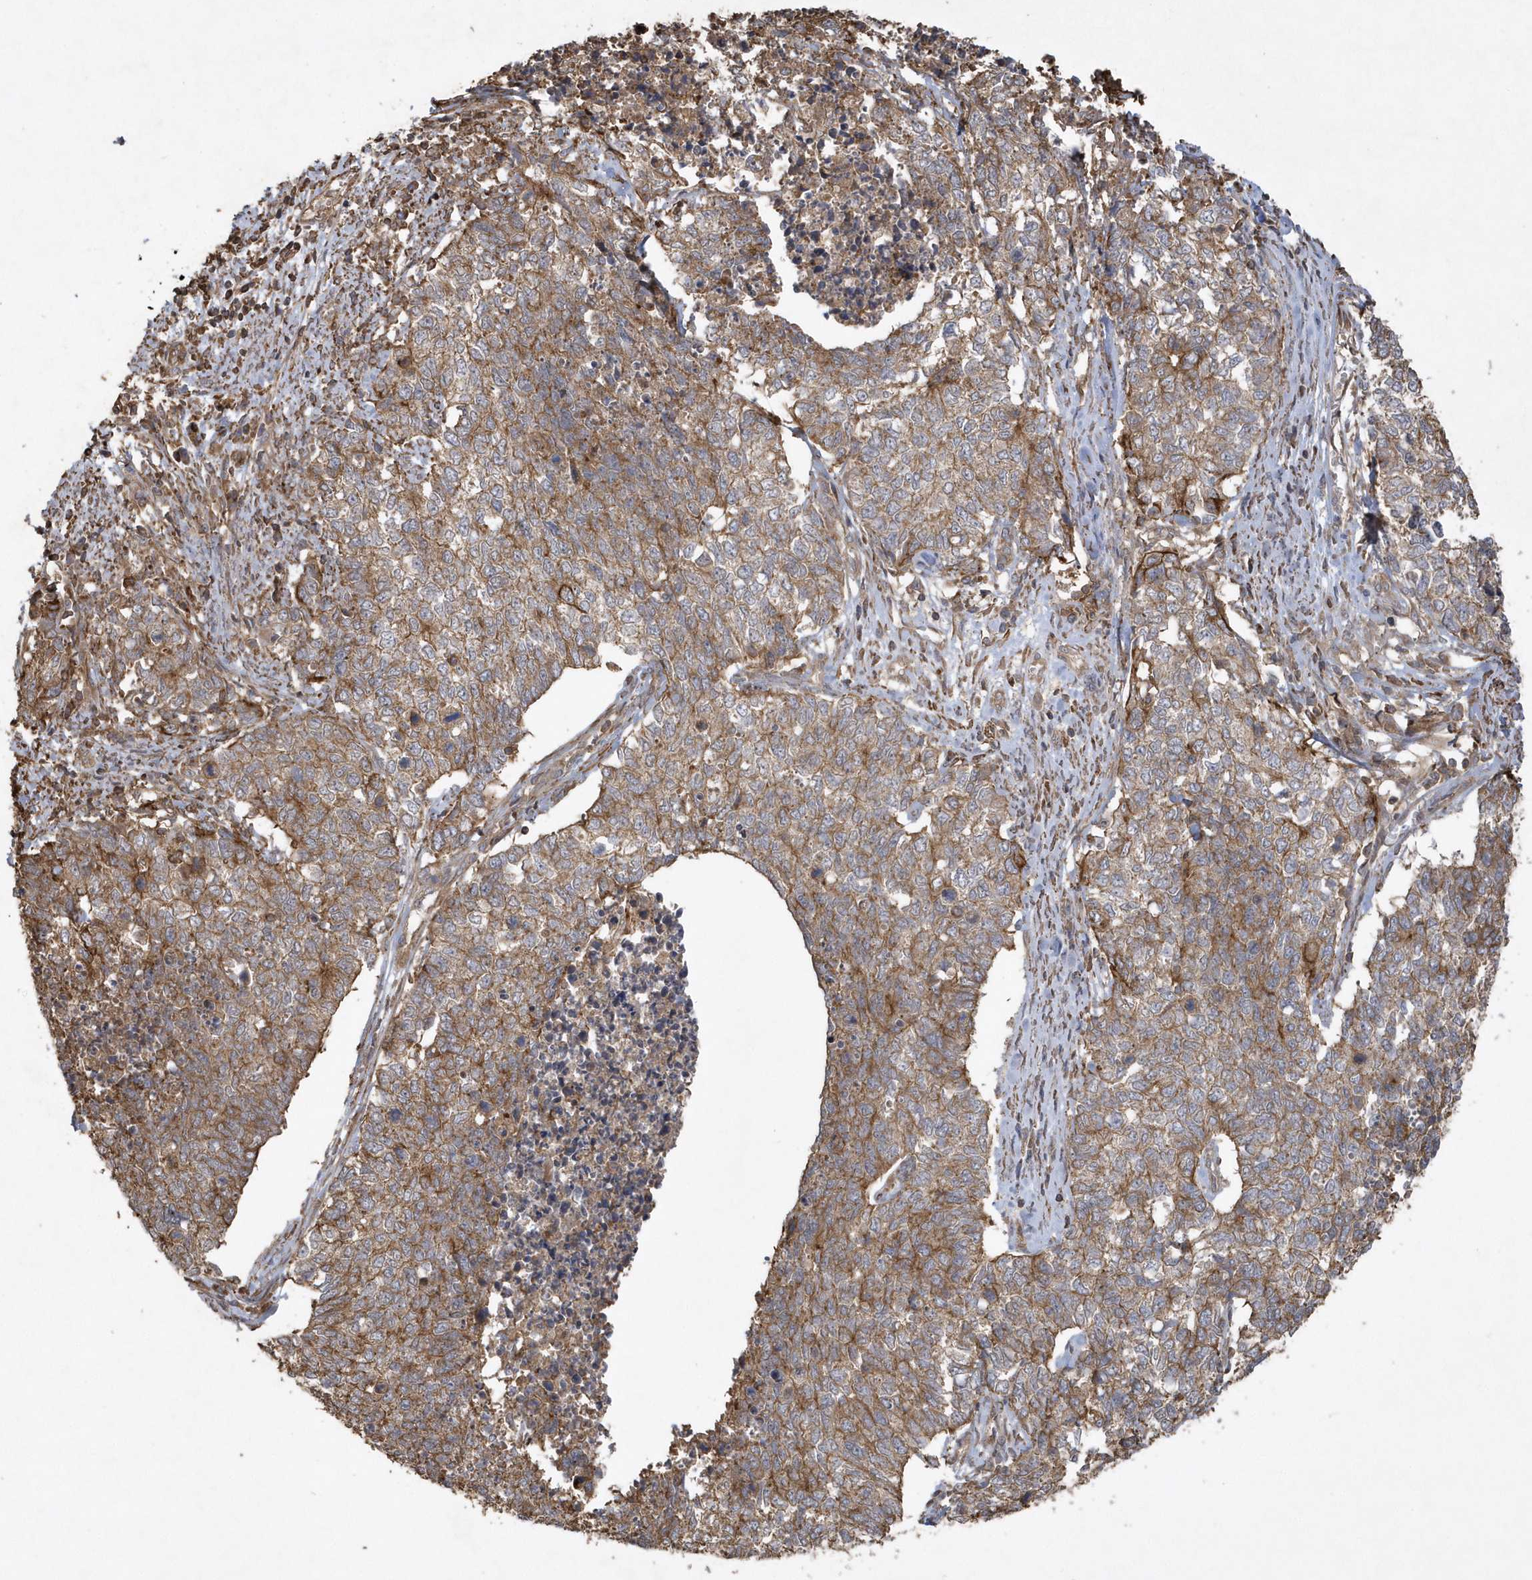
{"staining": {"intensity": "moderate", "quantity": ">75%", "location": "cytoplasmic/membranous"}, "tissue": "cervical cancer", "cell_type": "Tumor cells", "image_type": "cancer", "snomed": [{"axis": "morphology", "description": "Squamous cell carcinoma, NOS"}, {"axis": "topography", "description": "Cervix"}], "caption": "Cervical squamous cell carcinoma tissue demonstrates moderate cytoplasmic/membranous expression in about >75% of tumor cells, visualized by immunohistochemistry.", "gene": "SENP8", "patient": {"sex": "female", "age": 63}}